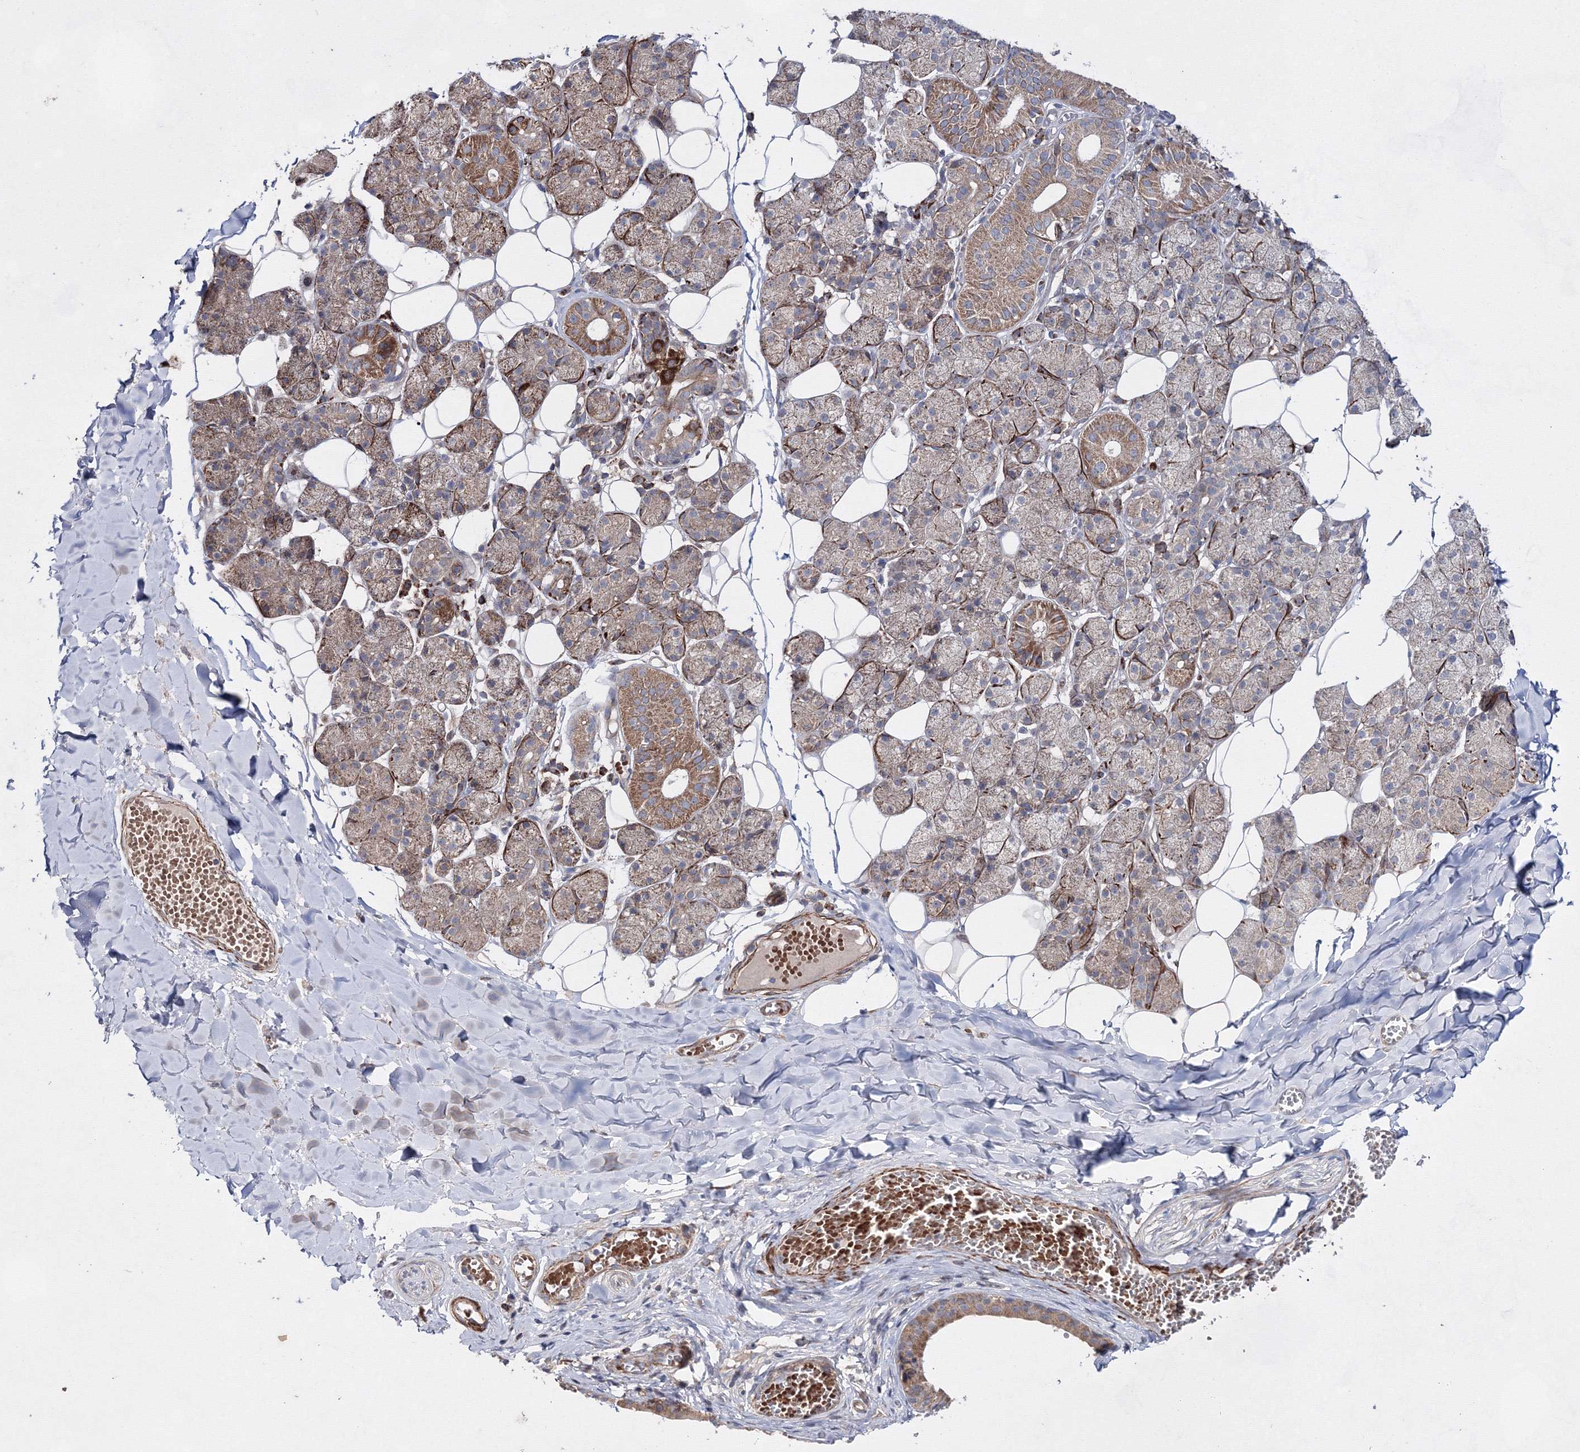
{"staining": {"intensity": "moderate", "quantity": ">75%", "location": "cytoplasmic/membranous"}, "tissue": "salivary gland", "cell_type": "Glandular cells", "image_type": "normal", "snomed": [{"axis": "morphology", "description": "Normal tissue, NOS"}, {"axis": "topography", "description": "Salivary gland"}], "caption": "Human salivary gland stained for a protein (brown) displays moderate cytoplasmic/membranous positive positivity in approximately >75% of glandular cells.", "gene": "GFM1", "patient": {"sex": "female", "age": 33}}